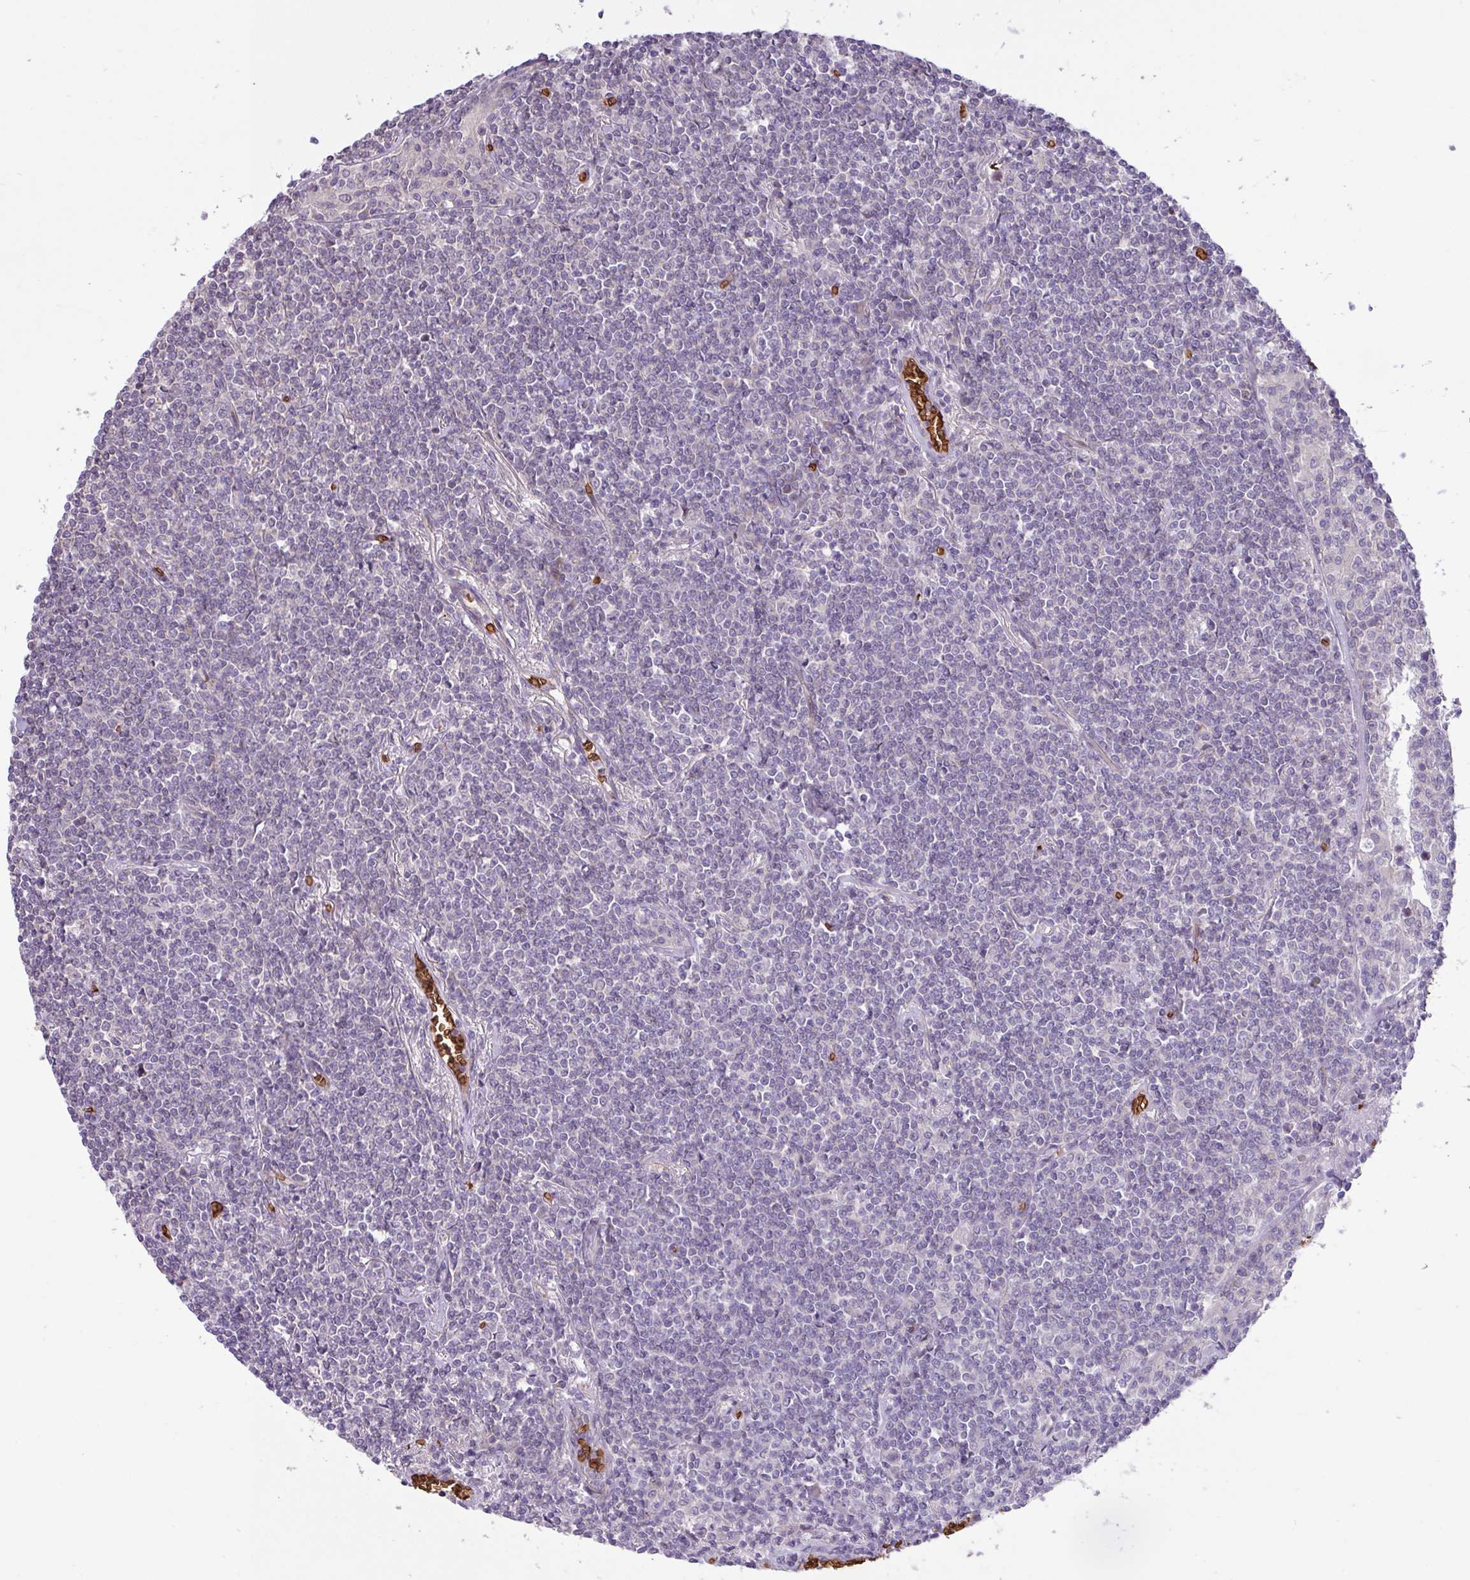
{"staining": {"intensity": "negative", "quantity": "none", "location": "none"}, "tissue": "lymphoma", "cell_type": "Tumor cells", "image_type": "cancer", "snomed": [{"axis": "morphology", "description": "Malignant lymphoma, non-Hodgkin's type, Low grade"}, {"axis": "topography", "description": "Lung"}], "caption": "High power microscopy histopathology image of an immunohistochemistry (IHC) micrograph of lymphoma, revealing no significant positivity in tumor cells.", "gene": "RAD21L1", "patient": {"sex": "female", "age": 71}}